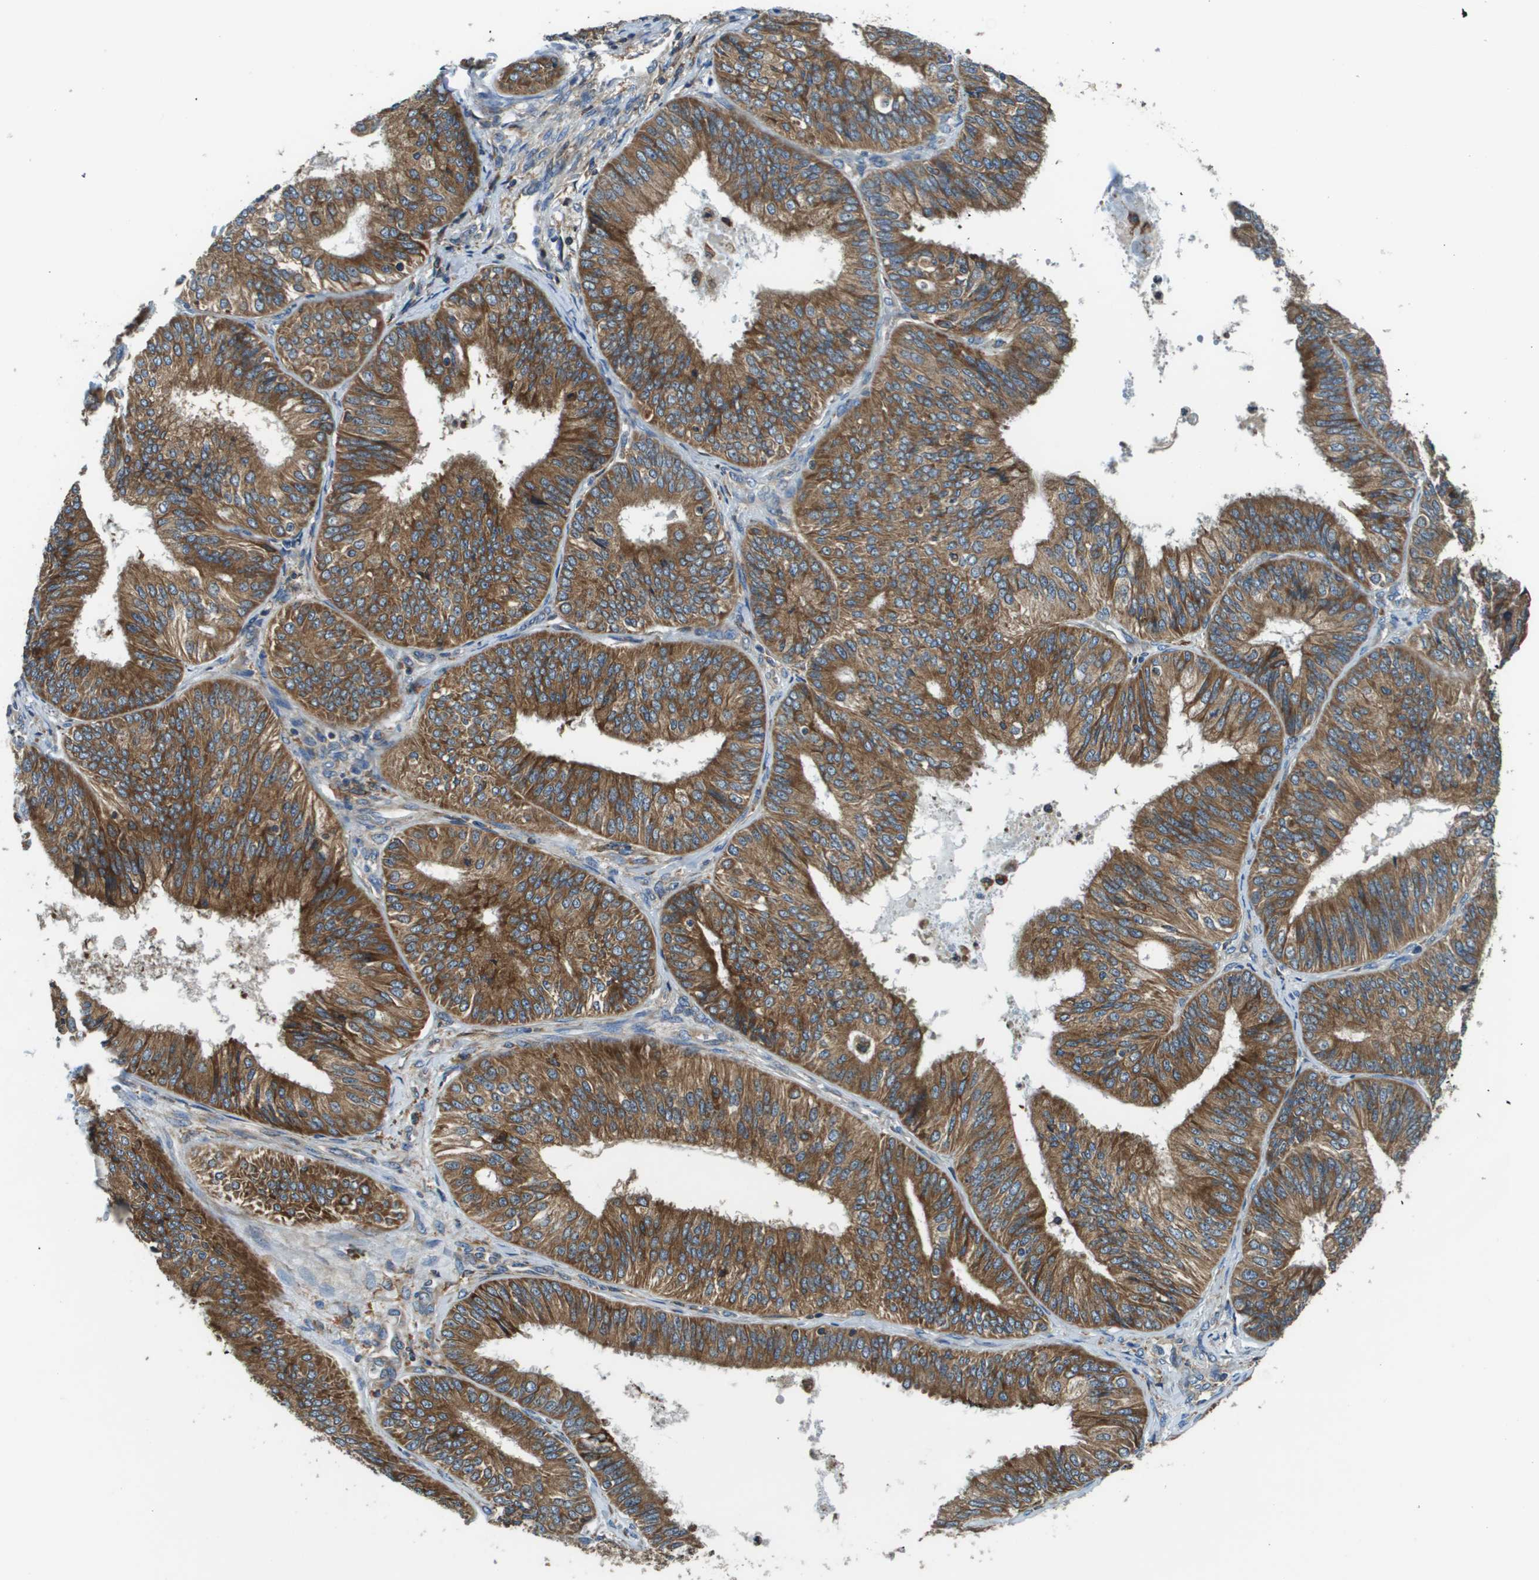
{"staining": {"intensity": "strong", "quantity": ">75%", "location": "cytoplasmic/membranous"}, "tissue": "endometrial cancer", "cell_type": "Tumor cells", "image_type": "cancer", "snomed": [{"axis": "morphology", "description": "Adenocarcinoma, NOS"}, {"axis": "topography", "description": "Endometrium"}], "caption": "Adenocarcinoma (endometrial) stained with IHC reveals strong cytoplasmic/membranous expression in approximately >75% of tumor cells. (DAB IHC, brown staining for protein, blue staining for nuclei).", "gene": "CNPY3", "patient": {"sex": "female", "age": 58}}